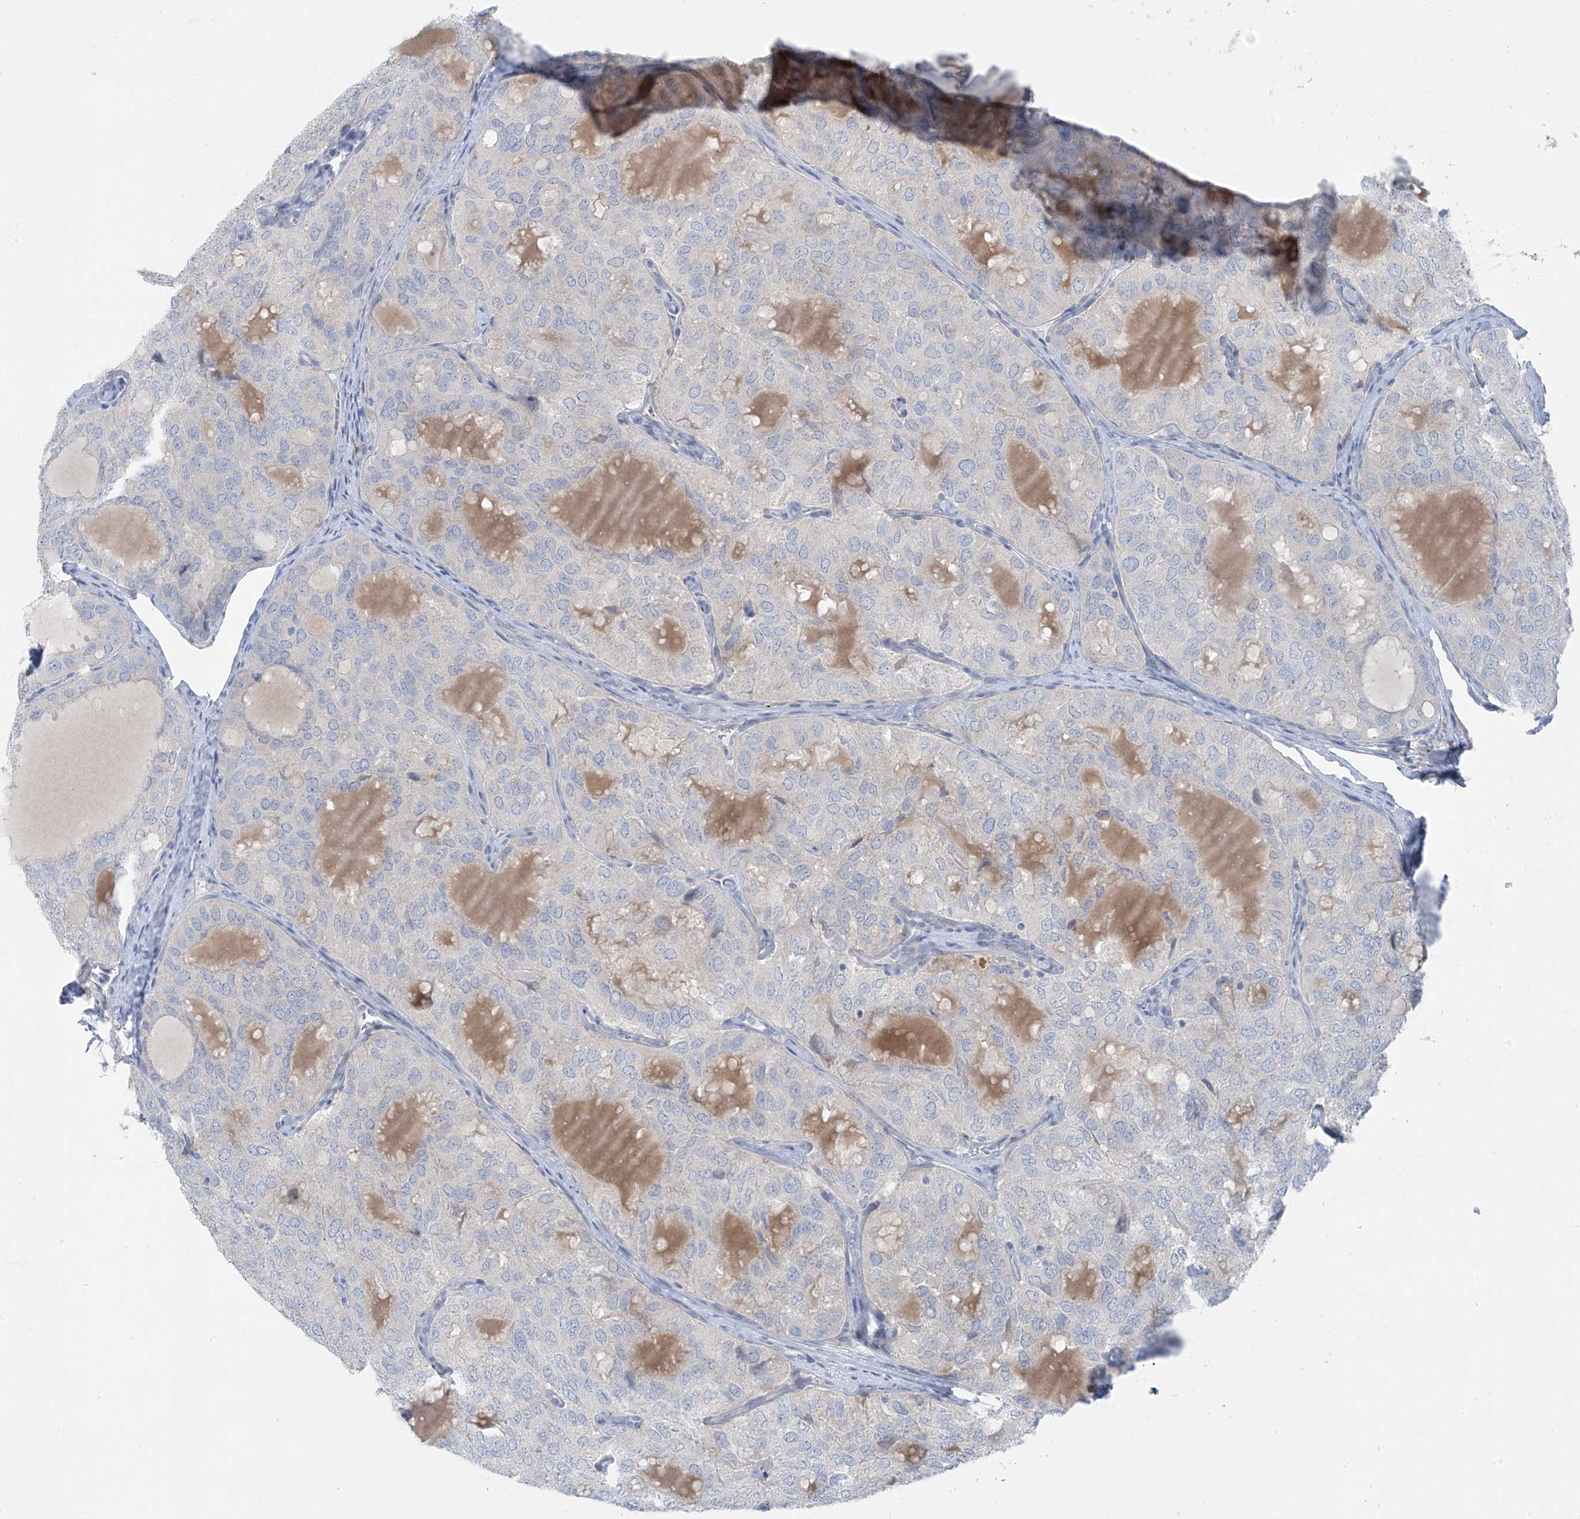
{"staining": {"intensity": "negative", "quantity": "none", "location": "none"}, "tissue": "thyroid cancer", "cell_type": "Tumor cells", "image_type": "cancer", "snomed": [{"axis": "morphology", "description": "Follicular adenoma carcinoma, NOS"}, {"axis": "topography", "description": "Thyroid gland"}], "caption": "IHC image of human thyroid cancer (follicular adenoma carcinoma) stained for a protein (brown), which demonstrates no positivity in tumor cells.", "gene": "ZNF793", "patient": {"sex": "male", "age": 75}}